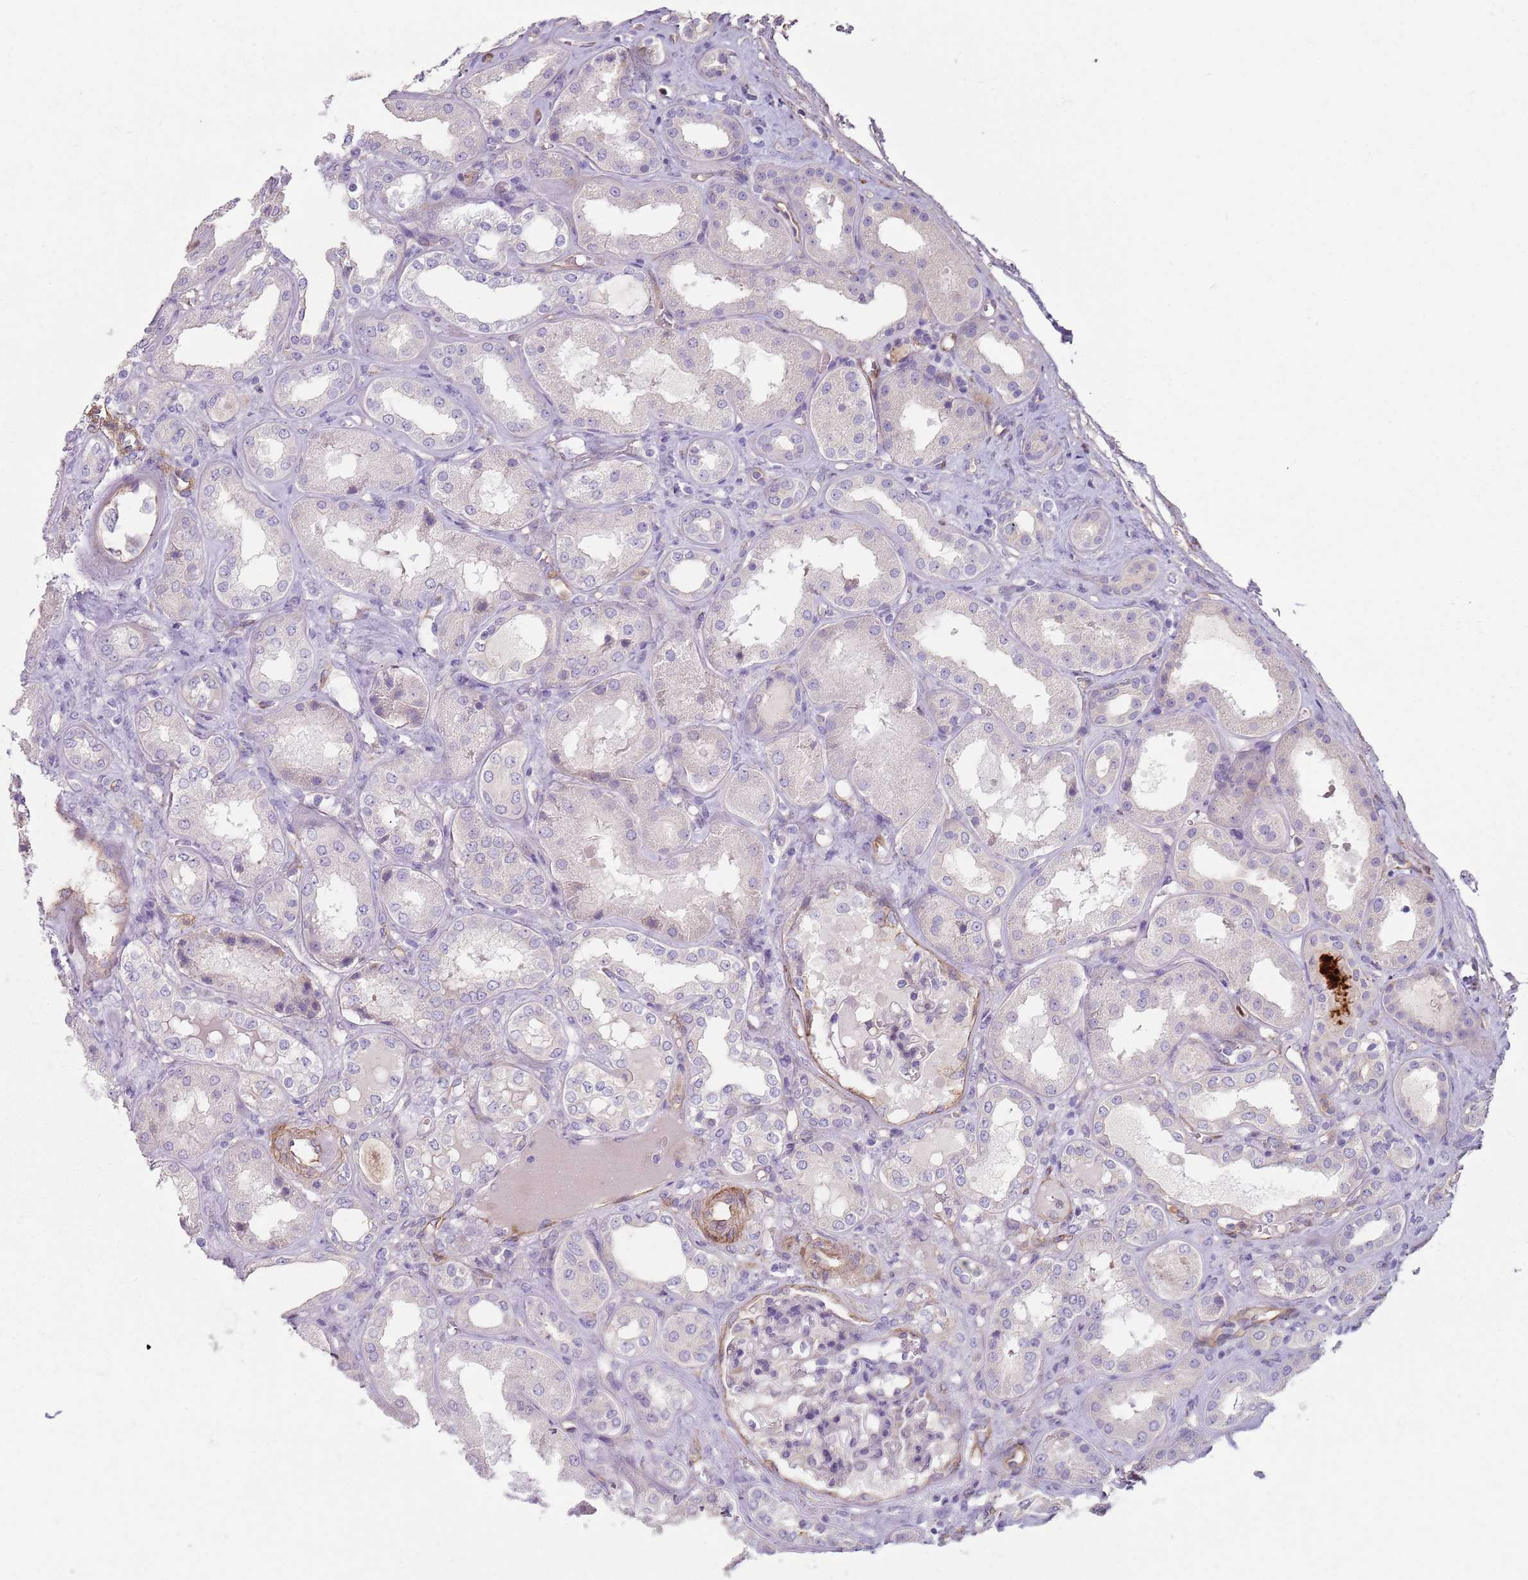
{"staining": {"intensity": "negative", "quantity": "none", "location": "none"}, "tissue": "kidney", "cell_type": "Cells in glomeruli", "image_type": "normal", "snomed": [{"axis": "morphology", "description": "Normal tissue, NOS"}, {"axis": "topography", "description": "Kidney"}], "caption": "Immunohistochemistry photomicrograph of unremarkable human kidney stained for a protein (brown), which exhibits no staining in cells in glomeruli. Nuclei are stained in blue.", "gene": "PHLPP2", "patient": {"sex": "female", "age": 56}}